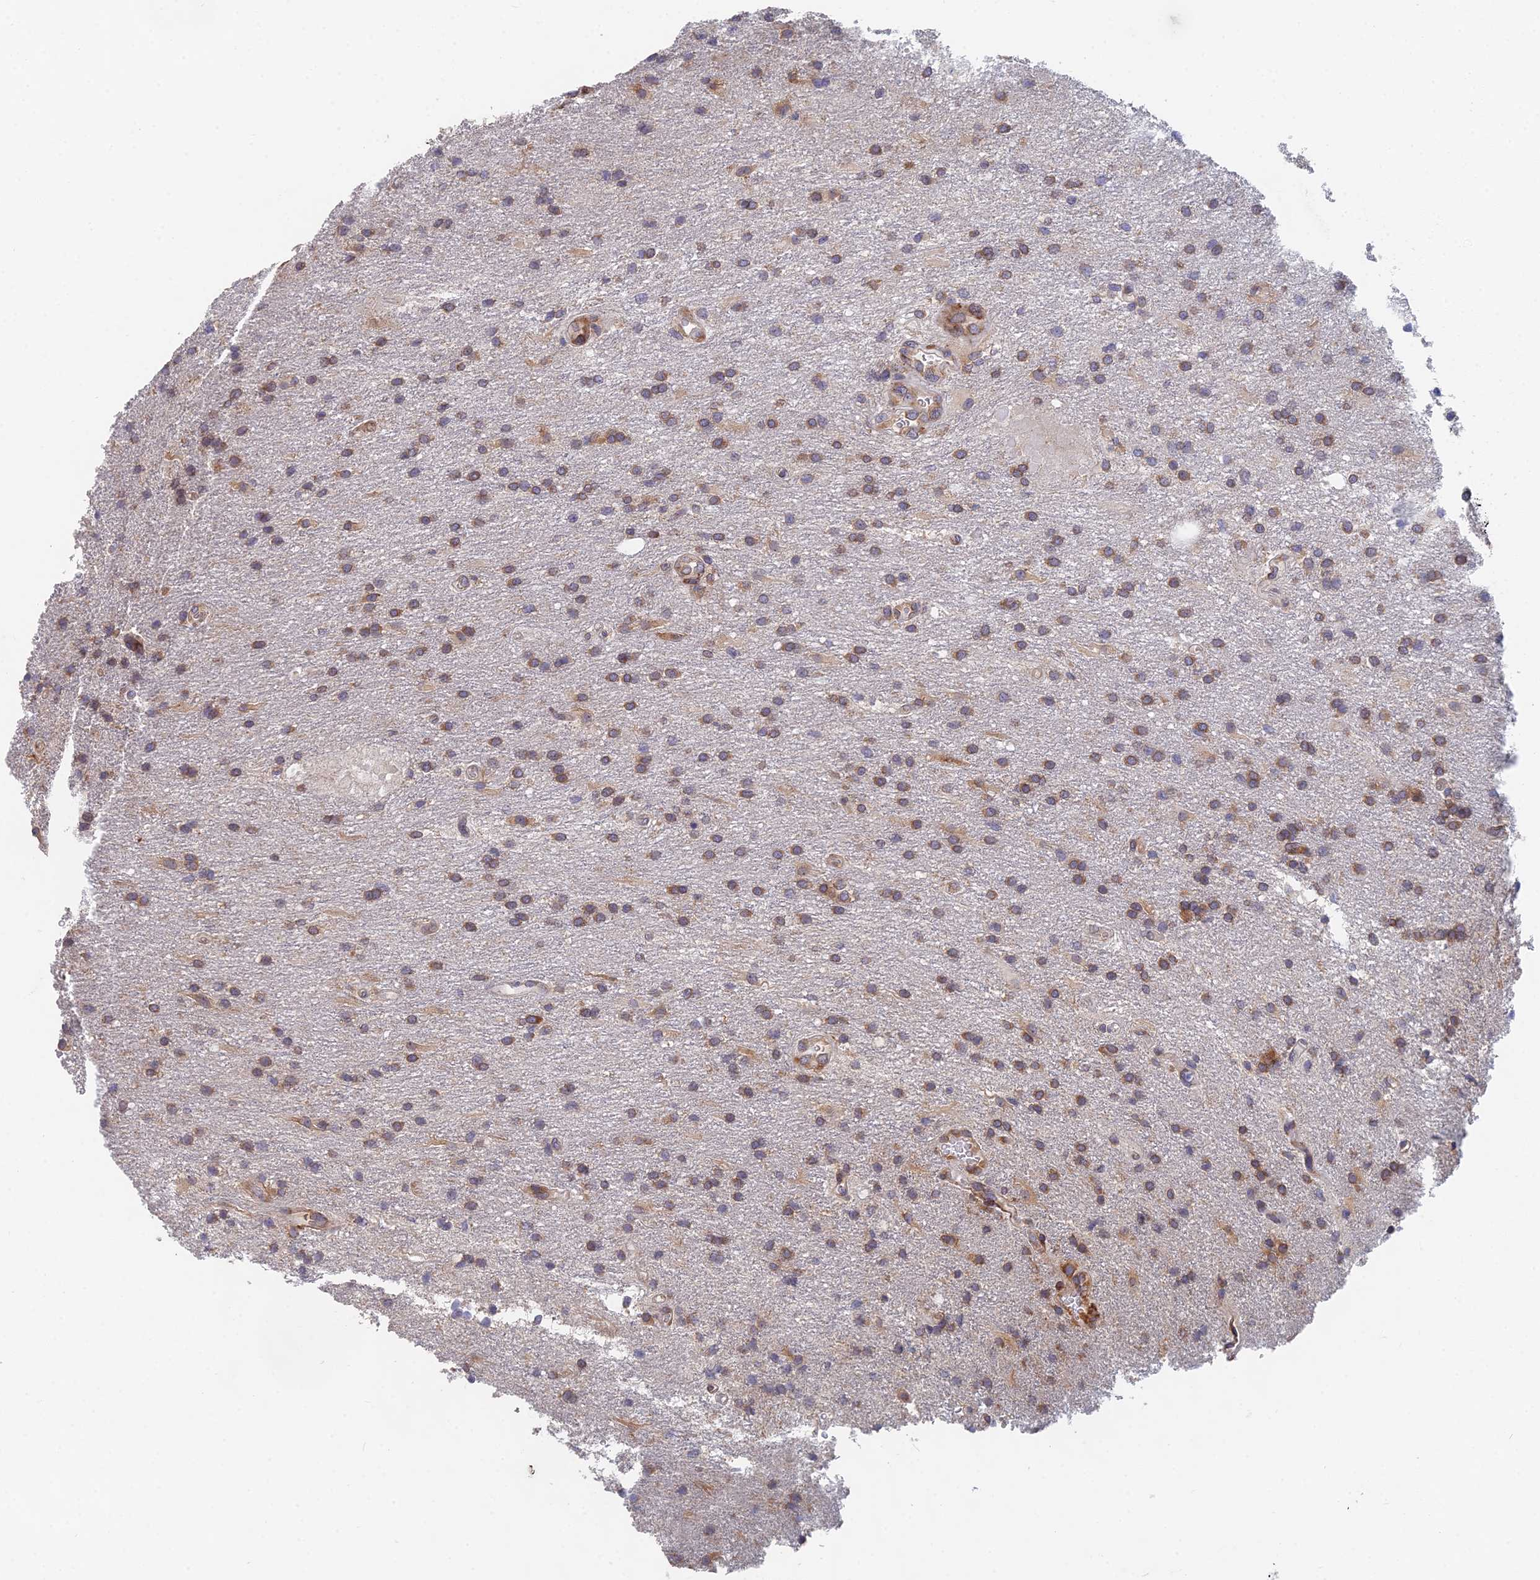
{"staining": {"intensity": "moderate", "quantity": ">75%", "location": "cytoplasmic/membranous"}, "tissue": "glioma", "cell_type": "Tumor cells", "image_type": "cancer", "snomed": [{"axis": "morphology", "description": "Glioma, malignant, Low grade"}, {"axis": "topography", "description": "Brain"}], "caption": "Human malignant glioma (low-grade) stained with a protein marker reveals moderate staining in tumor cells.", "gene": "ELOF1", "patient": {"sex": "male", "age": 66}}